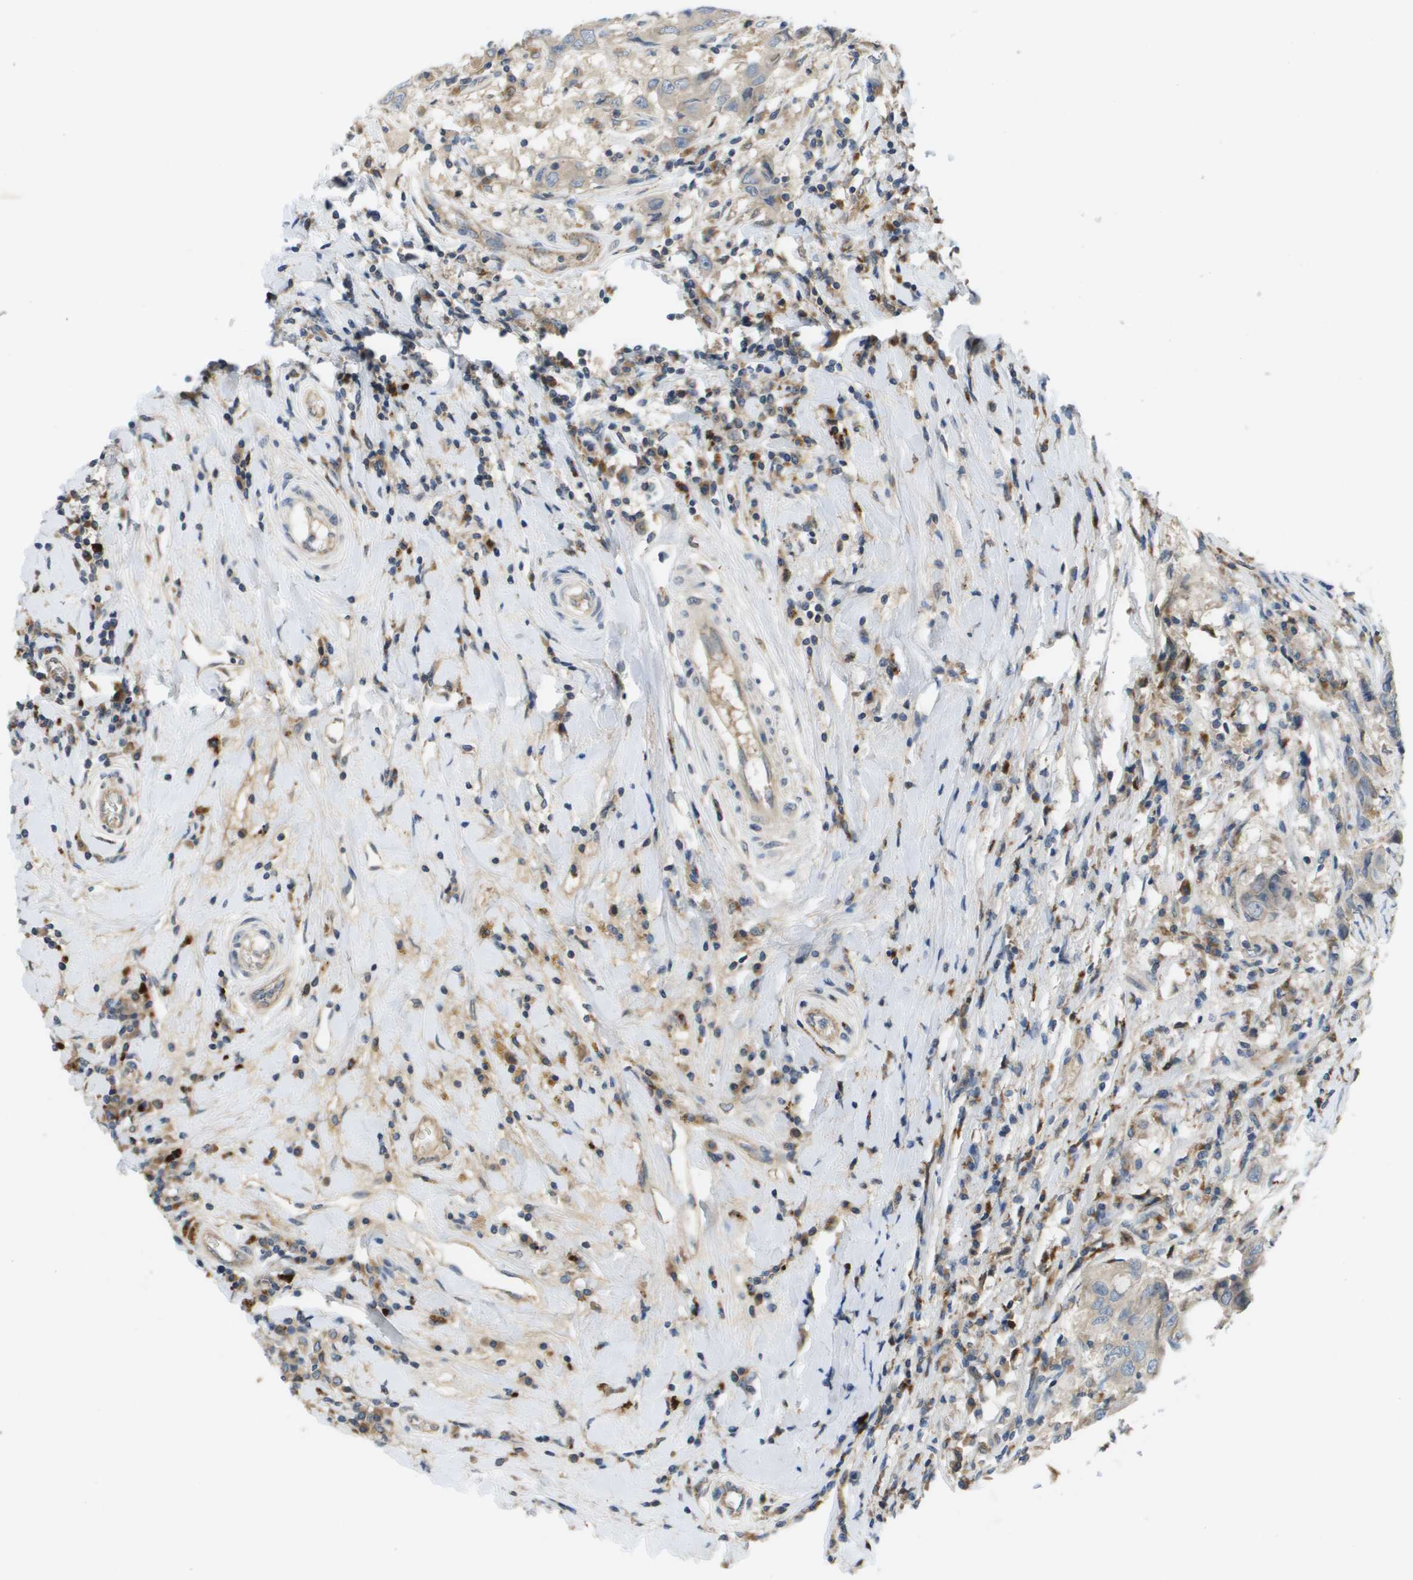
{"staining": {"intensity": "weak", "quantity": "25%-75%", "location": "cytoplasmic/membranous"}, "tissue": "breast cancer", "cell_type": "Tumor cells", "image_type": "cancer", "snomed": [{"axis": "morphology", "description": "Duct carcinoma"}, {"axis": "topography", "description": "Breast"}], "caption": "Immunohistochemical staining of human breast cancer demonstrates low levels of weak cytoplasmic/membranous expression in approximately 25%-75% of tumor cells.", "gene": "SLC25A20", "patient": {"sex": "female", "age": 27}}